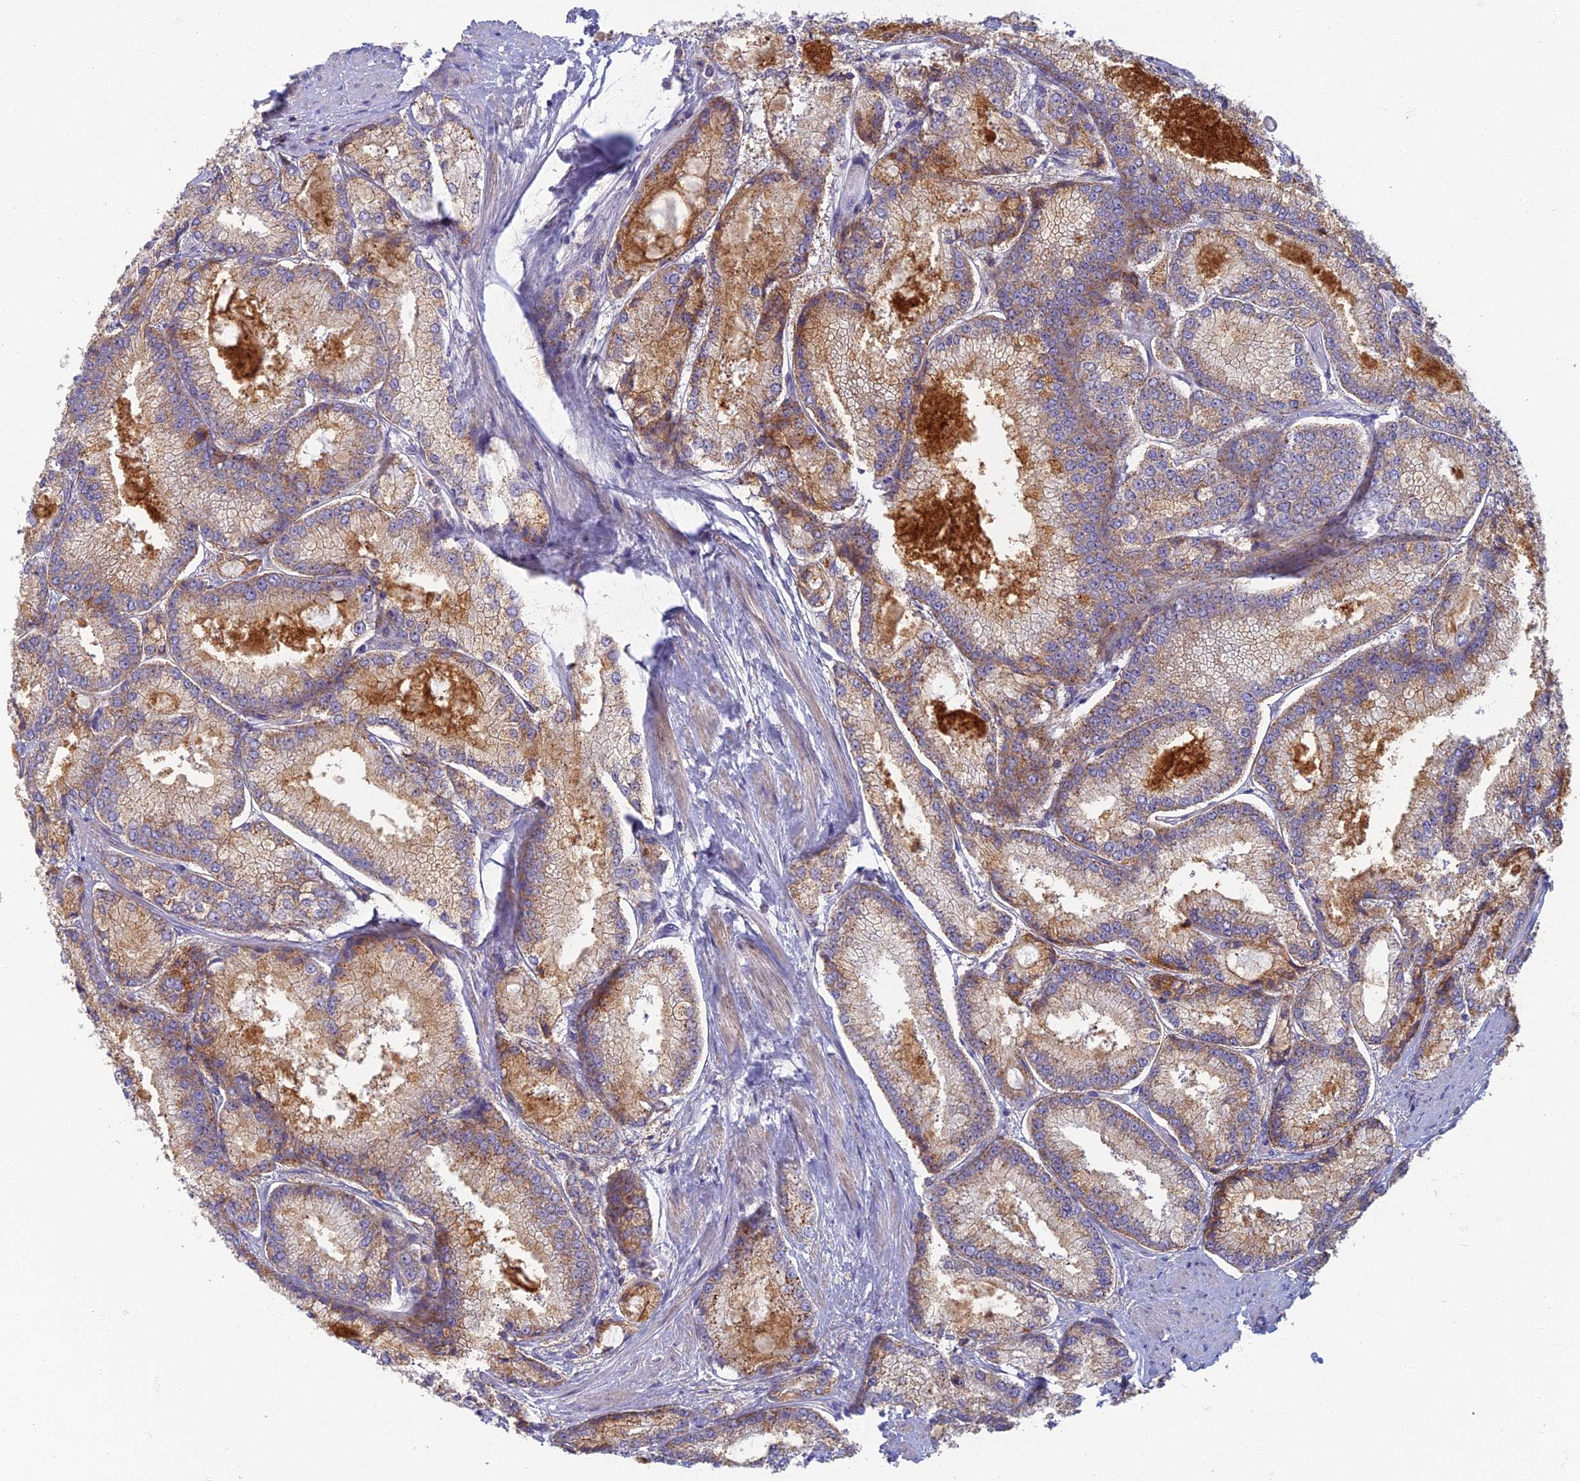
{"staining": {"intensity": "moderate", "quantity": ">75%", "location": "cytoplasmic/membranous"}, "tissue": "prostate cancer", "cell_type": "Tumor cells", "image_type": "cancer", "snomed": [{"axis": "morphology", "description": "Adenocarcinoma, Low grade"}, {"axis": "topography", "description": "Prostate"}], "caption": "There is medium levels of moderate cytoplasmic/membranous staining in tumor cells of prostate cancer, as demonstrated by immunohistochemical staining (brown color).", "gene": "CHMP4B", "patient": {"sex": "male", "age": 74}}